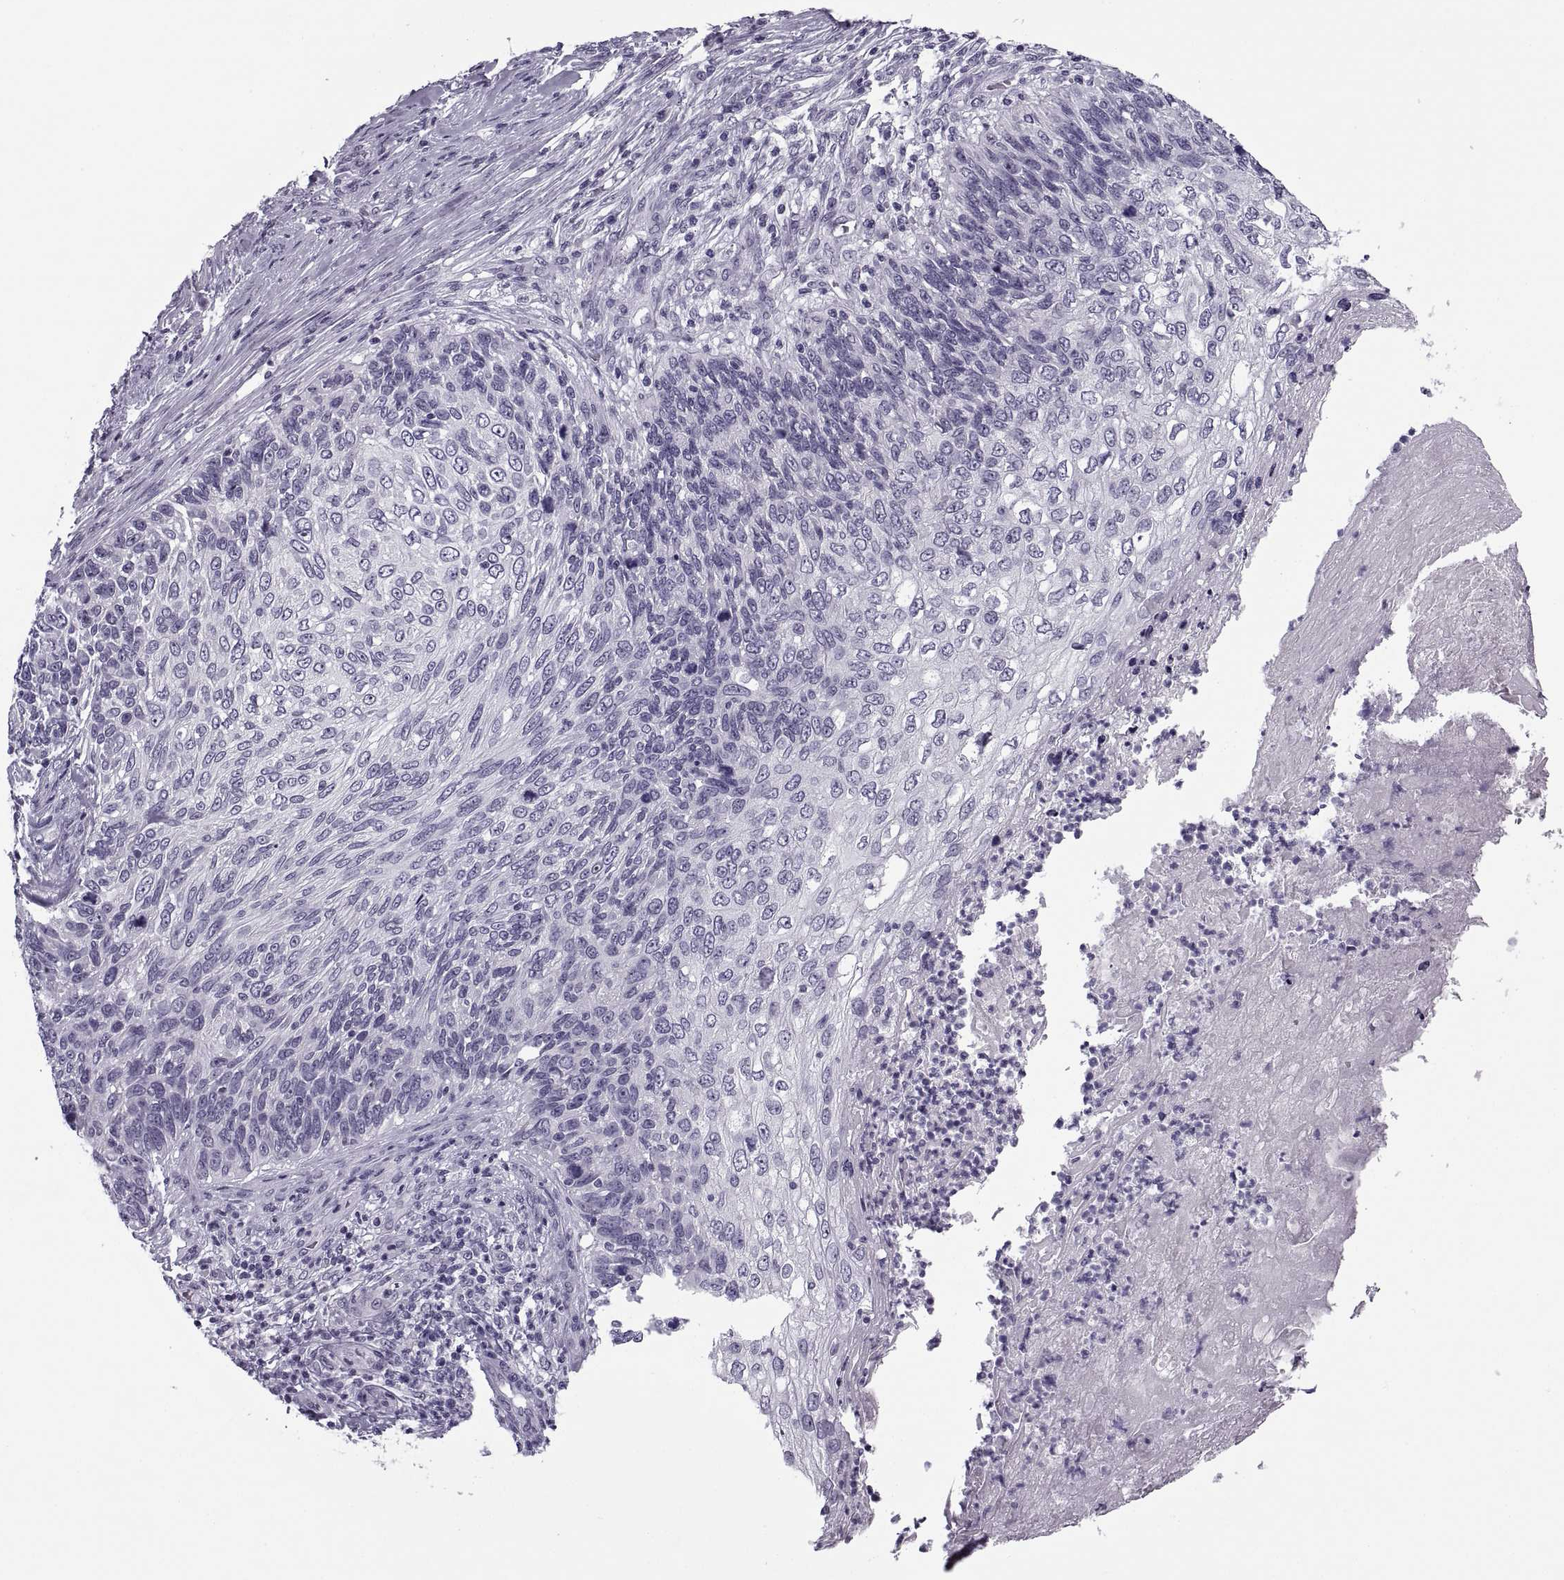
{"staining": {"intensity": "negative", "quantity": "none", "location": "none"}, "tissue": "skin cancer", "cell_type": "Tumor cells", "image_type": "cancer", "snomed": [{"axis": "morphology", "description": "Squamous cell carcinoma, NOS"}, {"axis": "topography", "description": "Skin"}], "caption": "Skin squamous cell carcinoma stained for a protein using IHC exhibits no positivity tumor cells.", "gene": "TBC1D3G", "patient": {"sex": "male", "age": 92}}